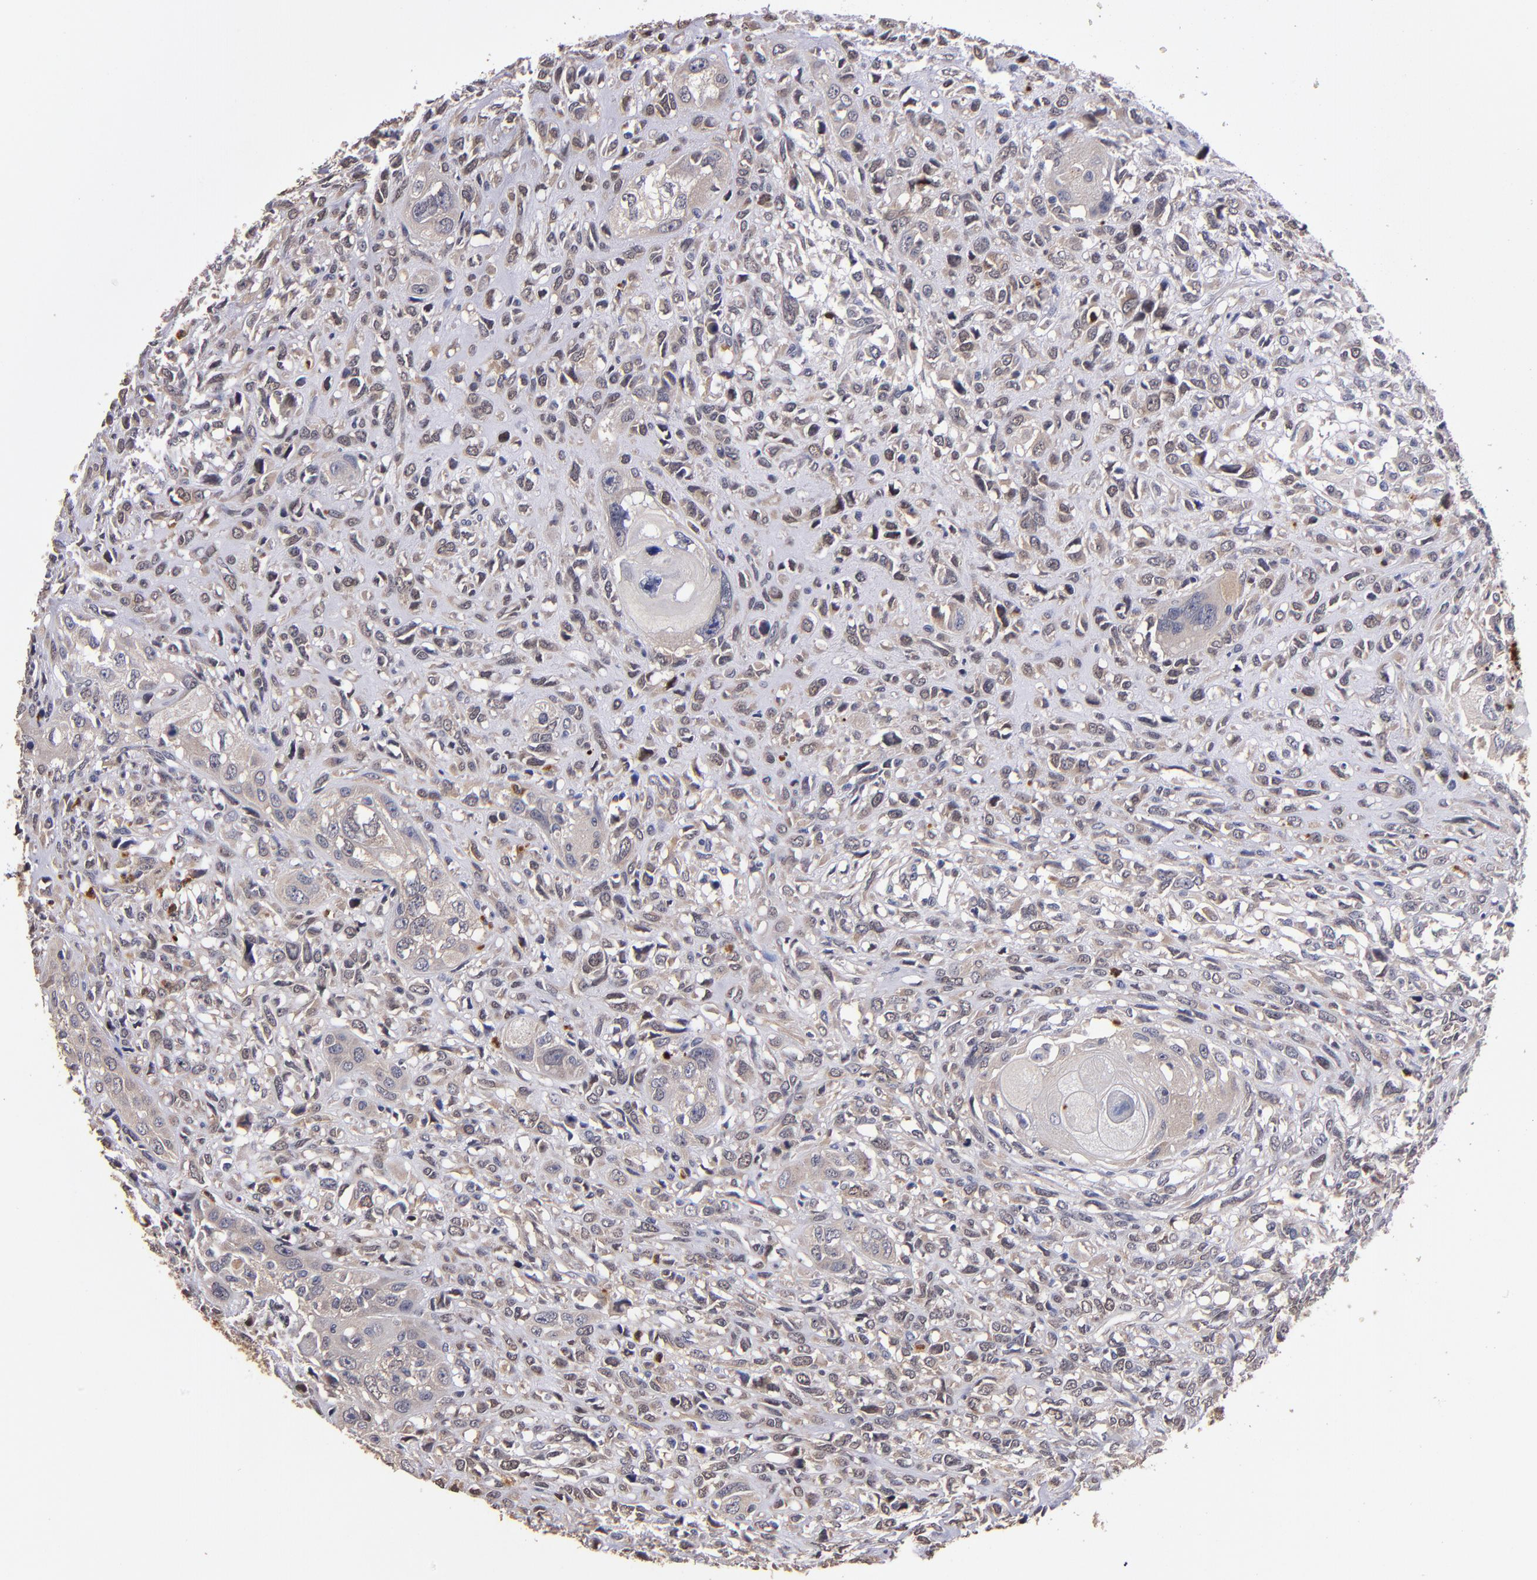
{"staining": {"intensity": "weak", "quantity": ">75%", "location": "cytoplasmic/membranous"}, "tissue": "head and neck cancer", "cell_type": "Tumor cells", "image_type": "cancer", "snomed": [{"axis": "morphology", "description": "Neoplasm, malignant, NOS"}, {"axis": "topography", "description": "Salivary gland"}, {"axis": "topography", "description": "Head-Neck"}], "caption": "Immunohistochemical staining of head and neck cancer (malignant neoplasm) demonstrates weak cytoplasmic/membranous protein positivity in approximately >75% of tumor cells. (DAB (3,3'-diaminobenzidine) IHC with brightfield microscopy, high magnification).", "gene": "TTLL12", "patient": {"sex": "male", "age": 43}}